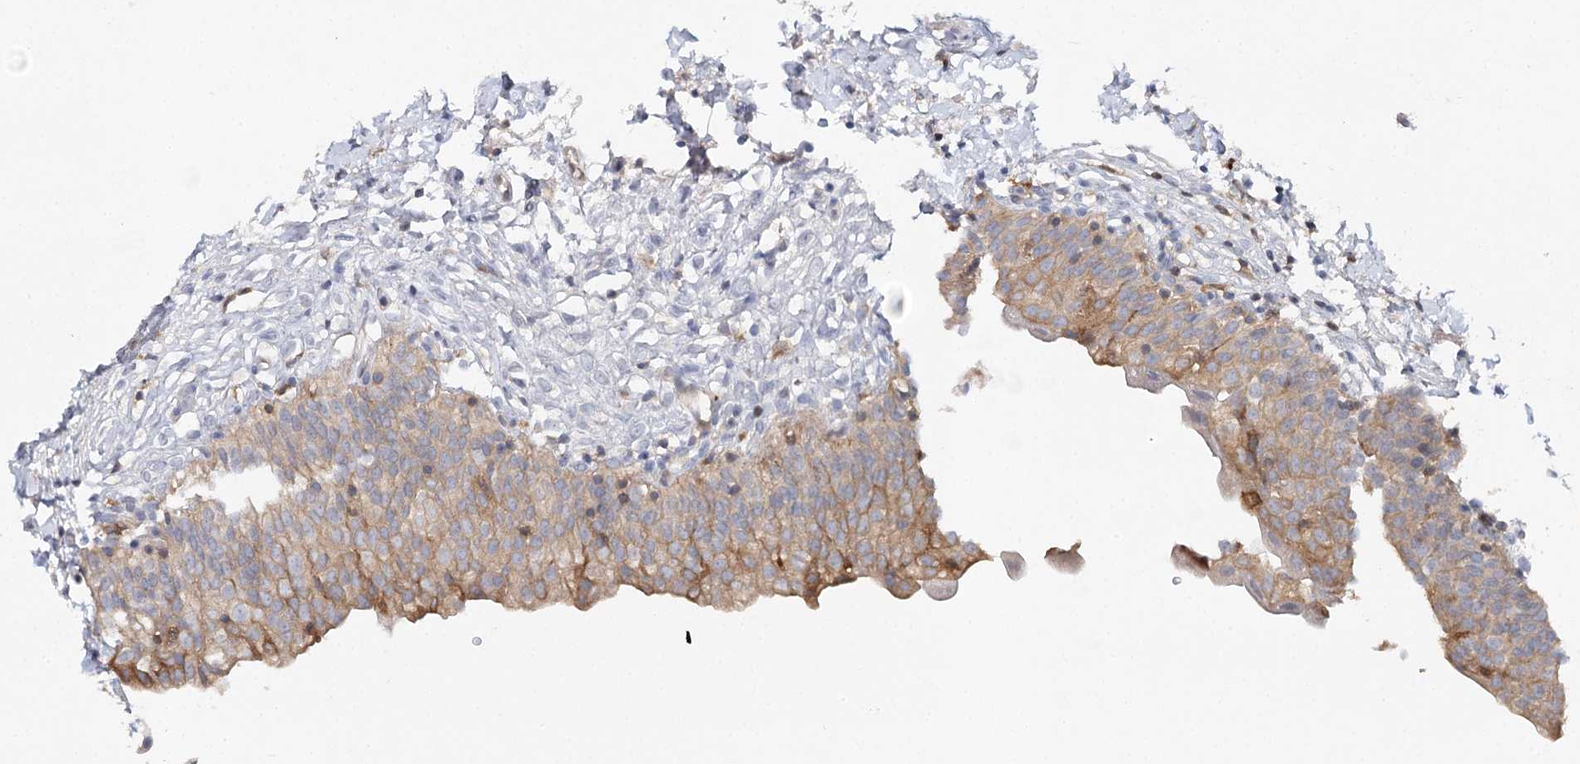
{"staining": {"intensity": "moderate", "quantity": "25%-75%", "location": "cytoplasmic/membranous"}, "tissue": "urinary bladder", "cell_type": "Urothelial cells", "image_type": "normal", "snomed": [{"axis": "morphology", "description": "Normal tissue, NOS"}, {"axis": "topography", "description": "Urinary bladder"}], "caption": "An image showing moderate cytoplasmic/membranous staining in about 25%-75% of urothelial cells in unremarkable urinary bladder, as visualized by brown immunohistochemical staining.", "gene": "SLC41A2", "patient": {"sex": "male", "age": 55}}